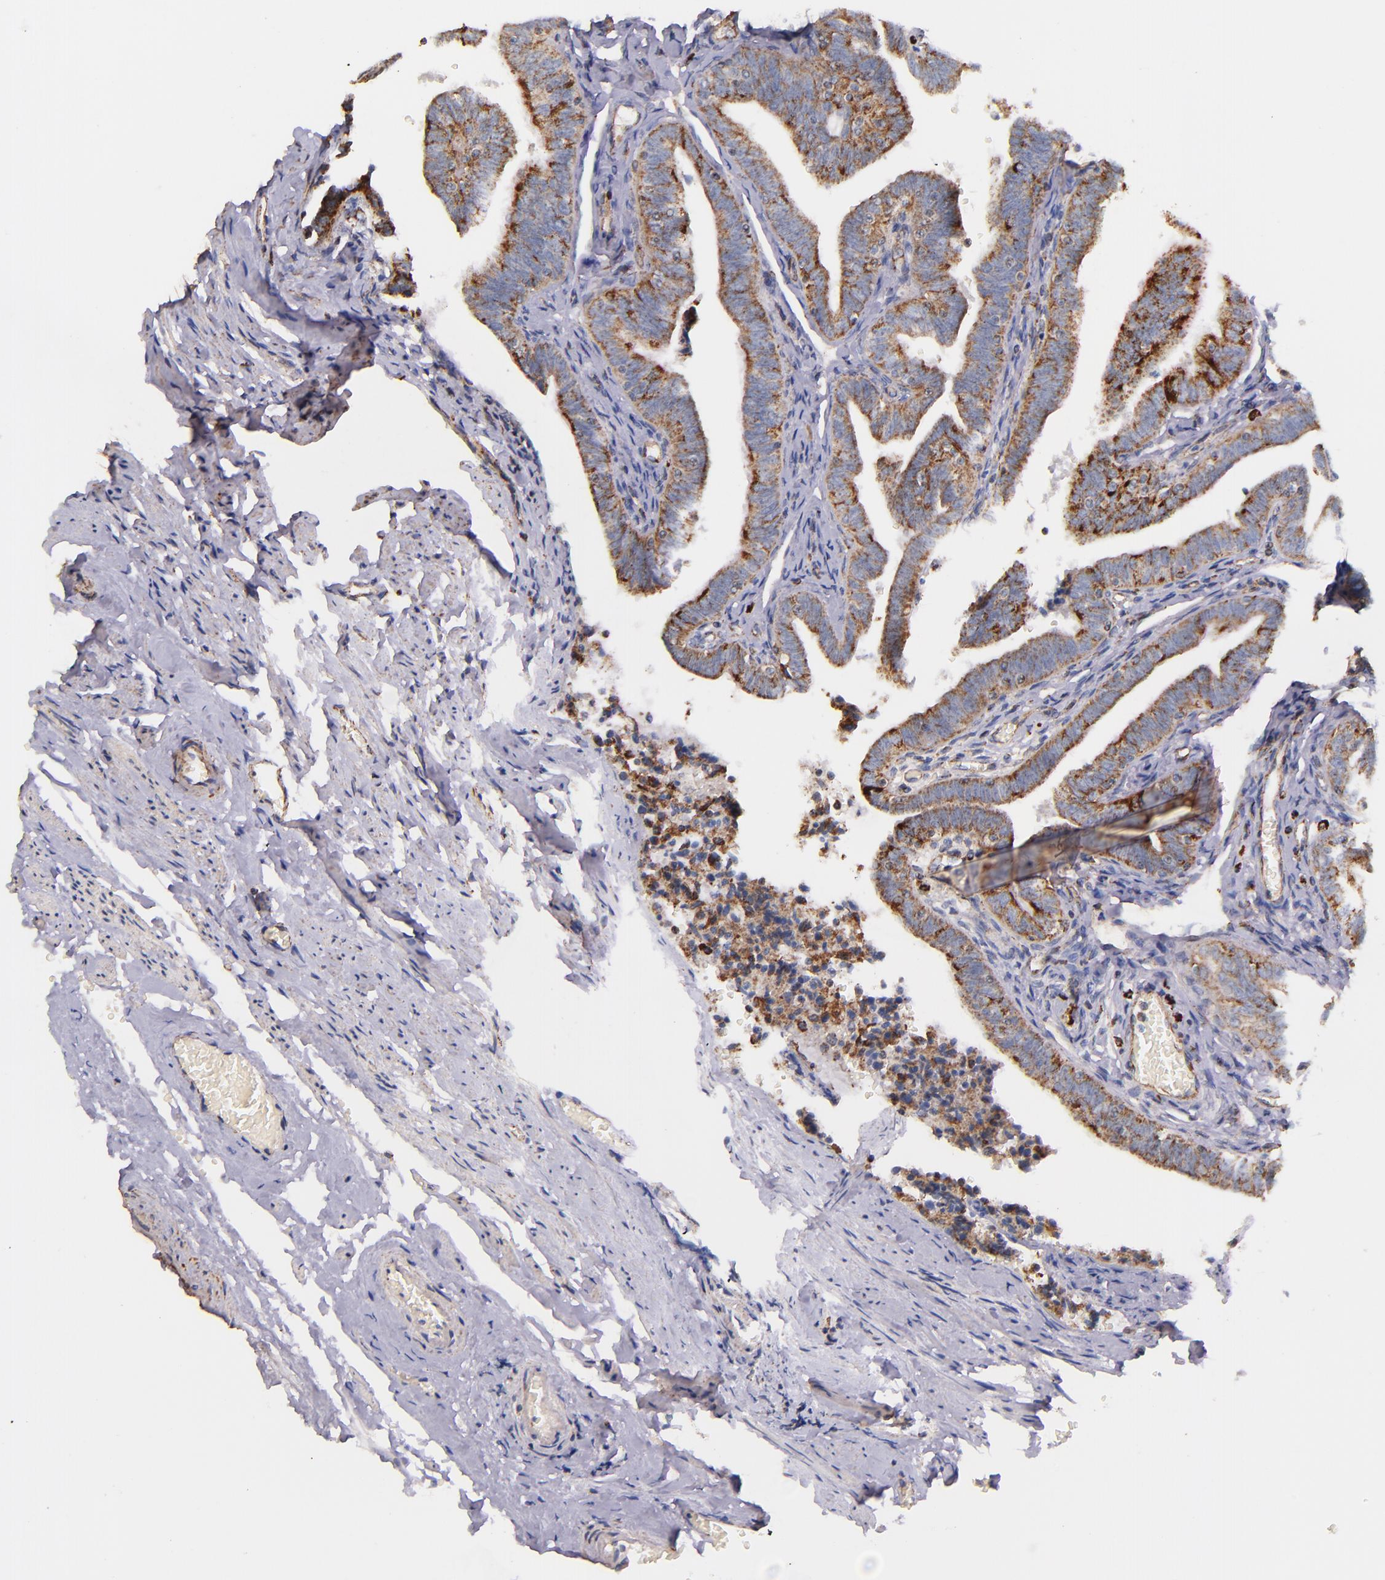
{"staining": {"intensity": "moderate", "quantity": ">75%", "location": "cytoplasmic/membranous"}, "tissue": "fallopian tube", "cell_type": "Glandular cells", "image_type": "normal", "snomed": [{"axis": "morphology", "description": "Normal tissue, NOS"}, {"axis": "topography", "description": "Fallopian tube"}, {"axis": "topography", "description": "Ovary"}], "caption": "Glandular cells demonstrate moderate cytoplasmic/membranous positivity in approximately >75% of cells in normal fallopian tube. Nuclei are stained in blue.", "gene": "IDH3G", "patient": {"sex": "female", "age": 69}}